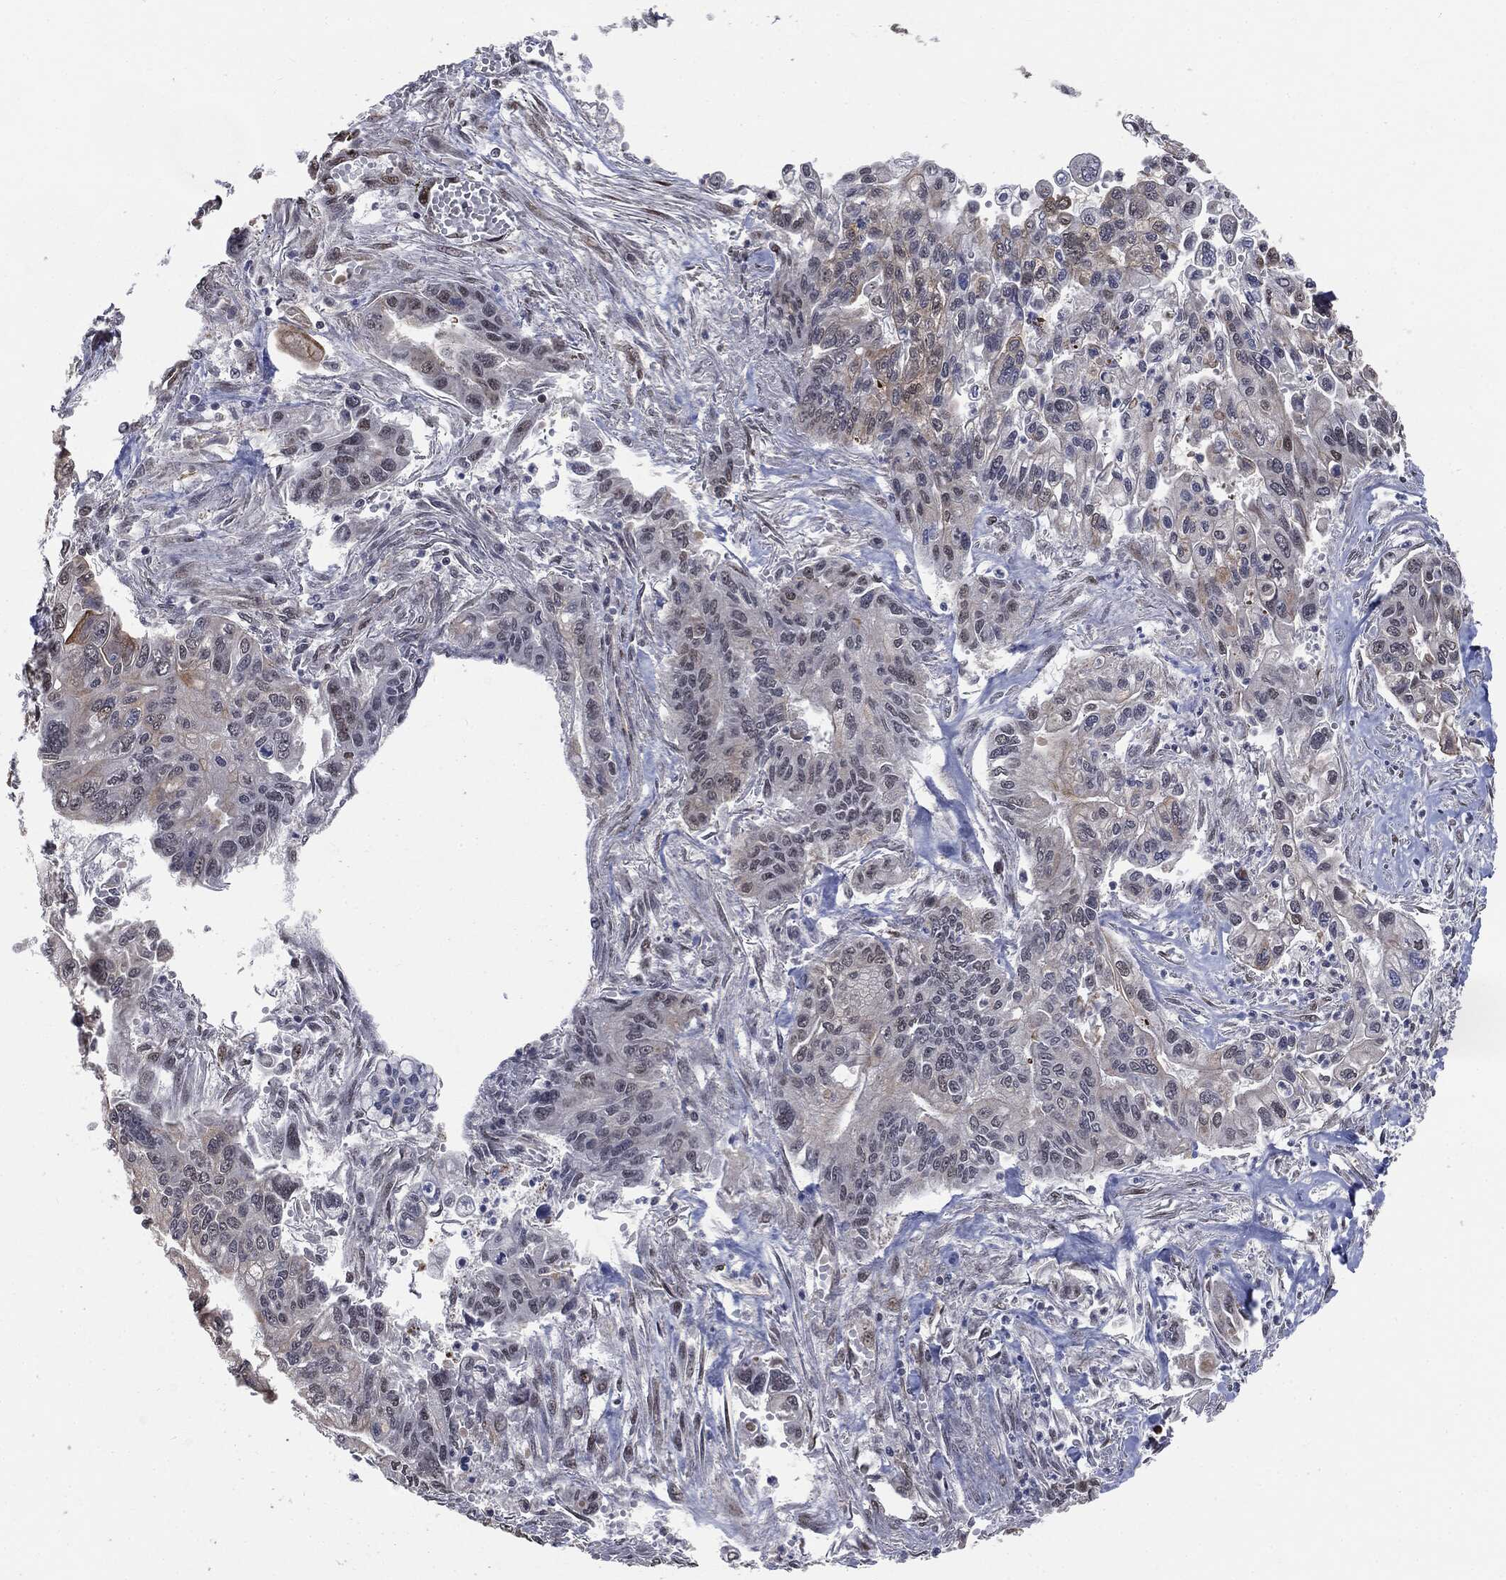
{"staining": {"intensity": "negative", "quantity": "none", "location": "none"}, "tissue": "pancreatic cancer", "cell_type": "Tumor cells", "image_type": "cancer", "snomed": [{"axis": "morphology", "description": "Adenocarcinoma, NOS"}, {"axis": "topography", "description": "Pancreas"}], "caption": "Immunohistochemical staining of pancreatic cancer exhibits no significant staining in tumor cells.", "gene": "SHLD2", "patient": {"sex": "male", "age": 62}}